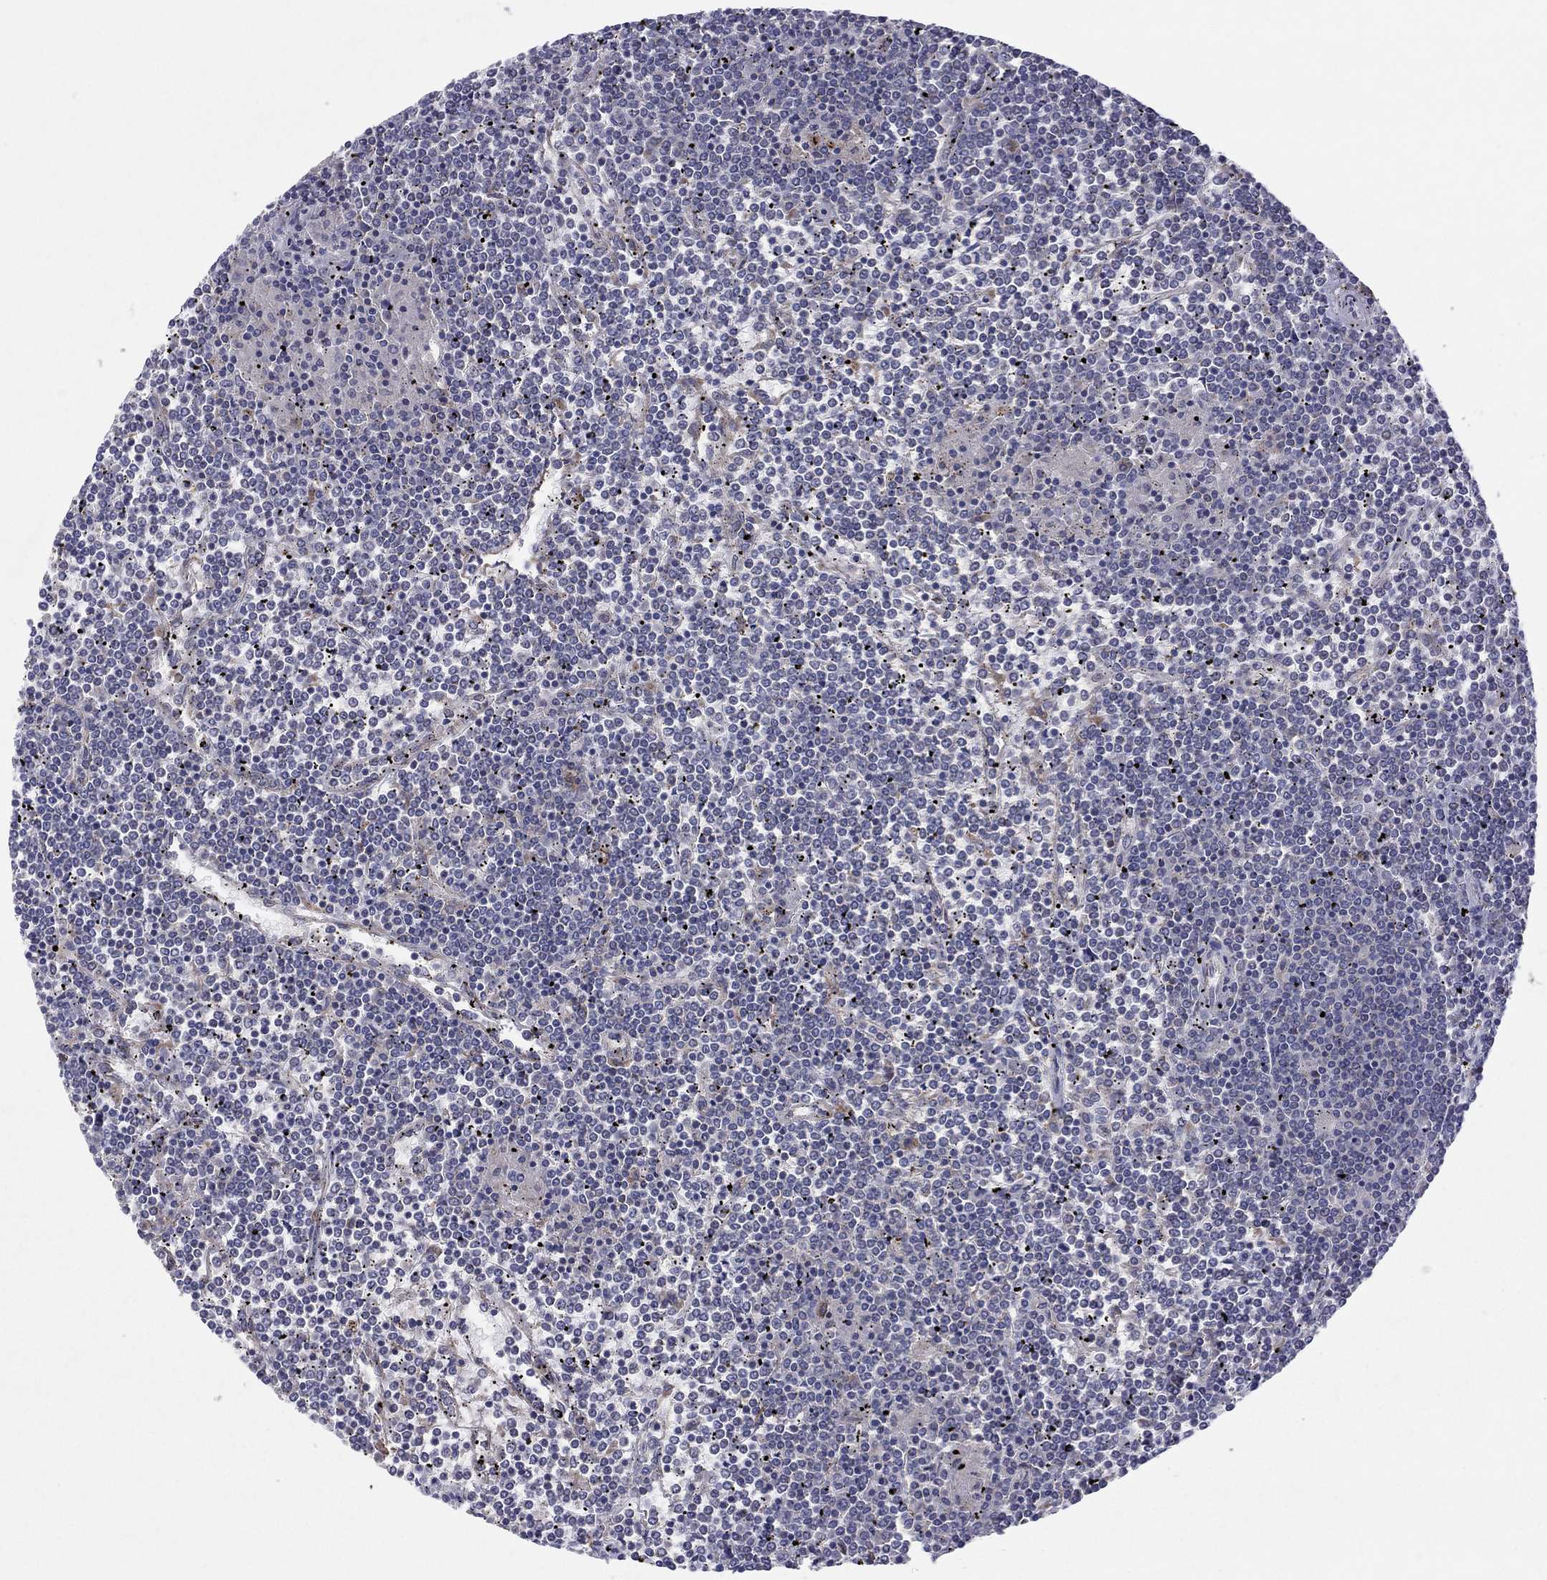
{"staining": {"intensity": "negative", "quantity": "none", "location": "none"}, "tissue": "lymphoma", "cell_type": "Tumor cells", "image_type": "cancer", "snomed": [{"axis": "morphology", "description": "Malignant lymphoma, non-Hodgkin's type, Low grade"}, {"axis": "topography", "description": "Spleen"}], "caption": "IHC image of neoplastic tissue: human low-grade malignant lymphoma, non-Hodgkin's type stained with DAB exhibits no significant protein staining in tumor cells.", "gene": "CRACDL", "patient": {"sex": "female", "age": 19}}